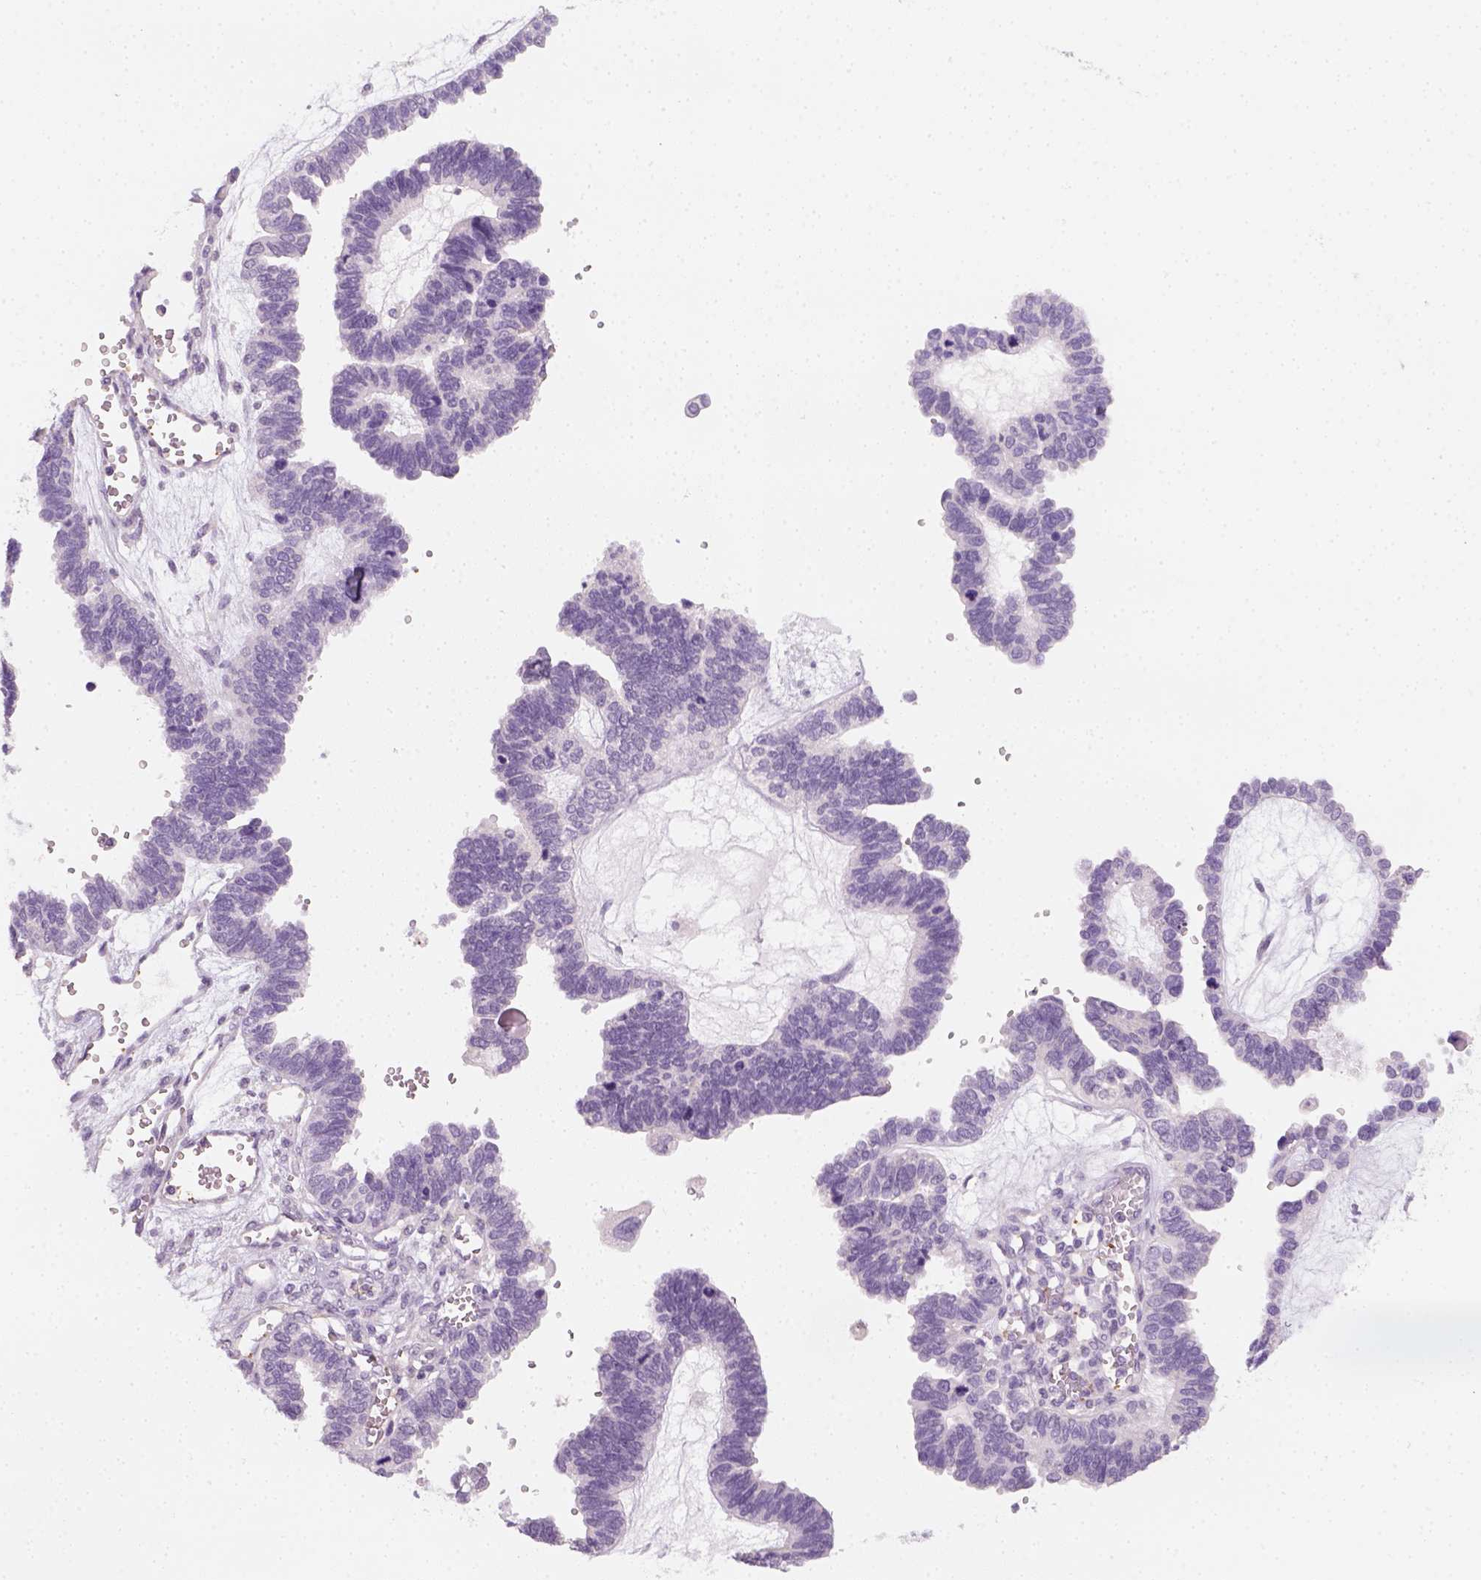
{"staining": {"intensity": "negative", "quantity": "none", "location": "none"}, "tissue": "ovarian cancer", "cell_type": "Tumor cells", "image_type": "cancer", "snomed": [{"axis": "morphology", "description": "Cystadenocarcinoma, serous, NOS"}, {"axis": "topography", "description": "Ovary"}], "caption": "Immunohistochemical staining of human ovarian cancer (serous cystadenocarcinoma) demonstrates no significant staining in tumor cells.", "gene": "FAM163B", "patient": {"sex": "female", "age": 51}}